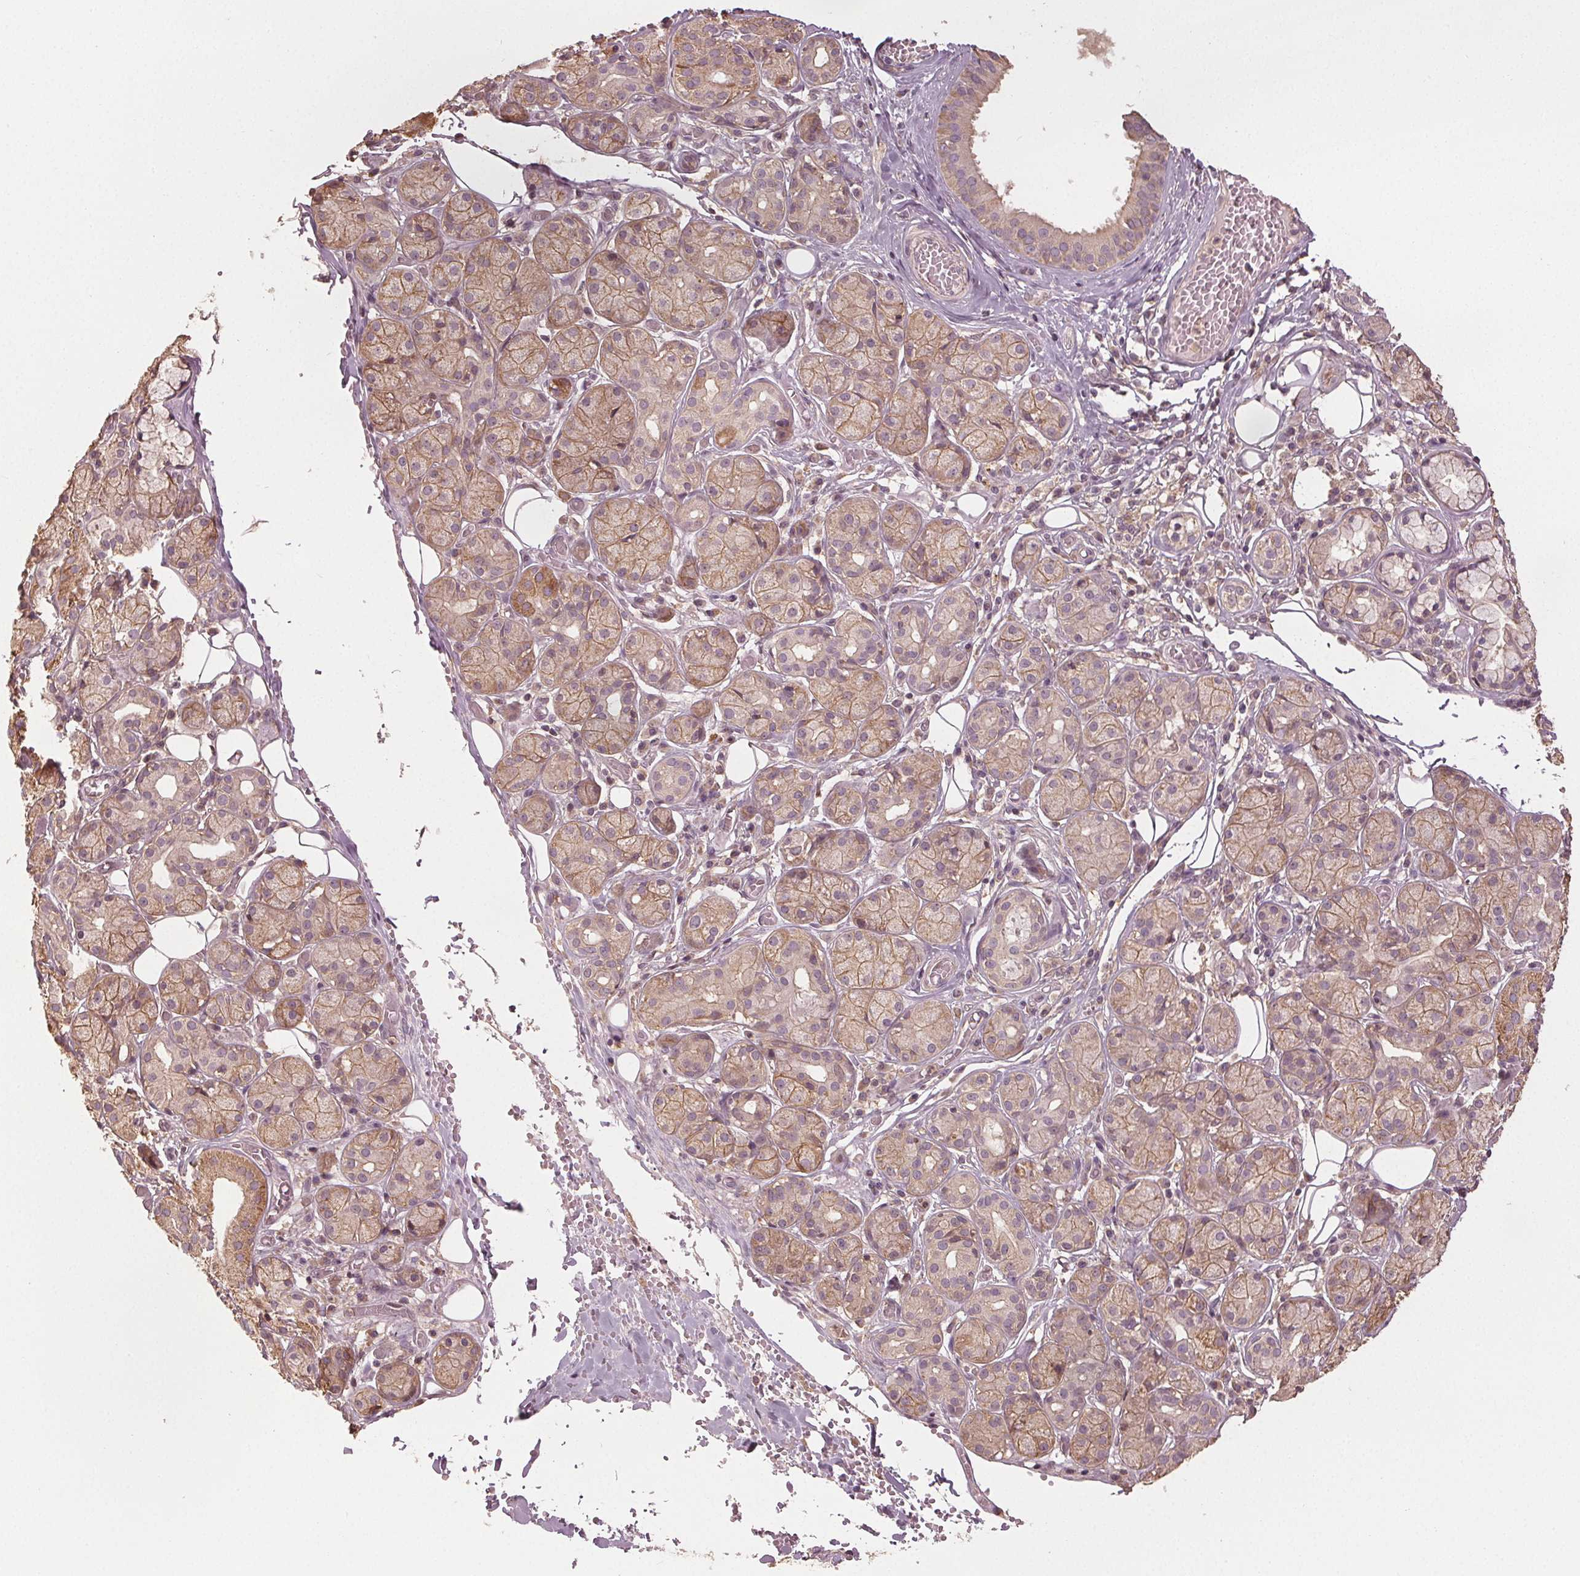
{"staining": {"intensity": "moderate", "quantity": ">75%", "location": "cytoplasmic/membranous"}, "tissue": "salivary gland", "cell_type": "Glandular cells", "image_type": "normal", "snomed": [{"axis": "morphology", "description": "Normal tissue, NOS"}, {"axis": "topography", "description": "Salivary gland"}, {"axis": "topography", "description": "Peripheral nerve tissue"}], "caption": "Protein expression analysis of unremarkable human salivary gland reveals moderate cytoplasmic/membranous expression in approximately >75% of glandular cells.", "gene": "GNB2", "patient": {"sex": "male", "age": 71}}